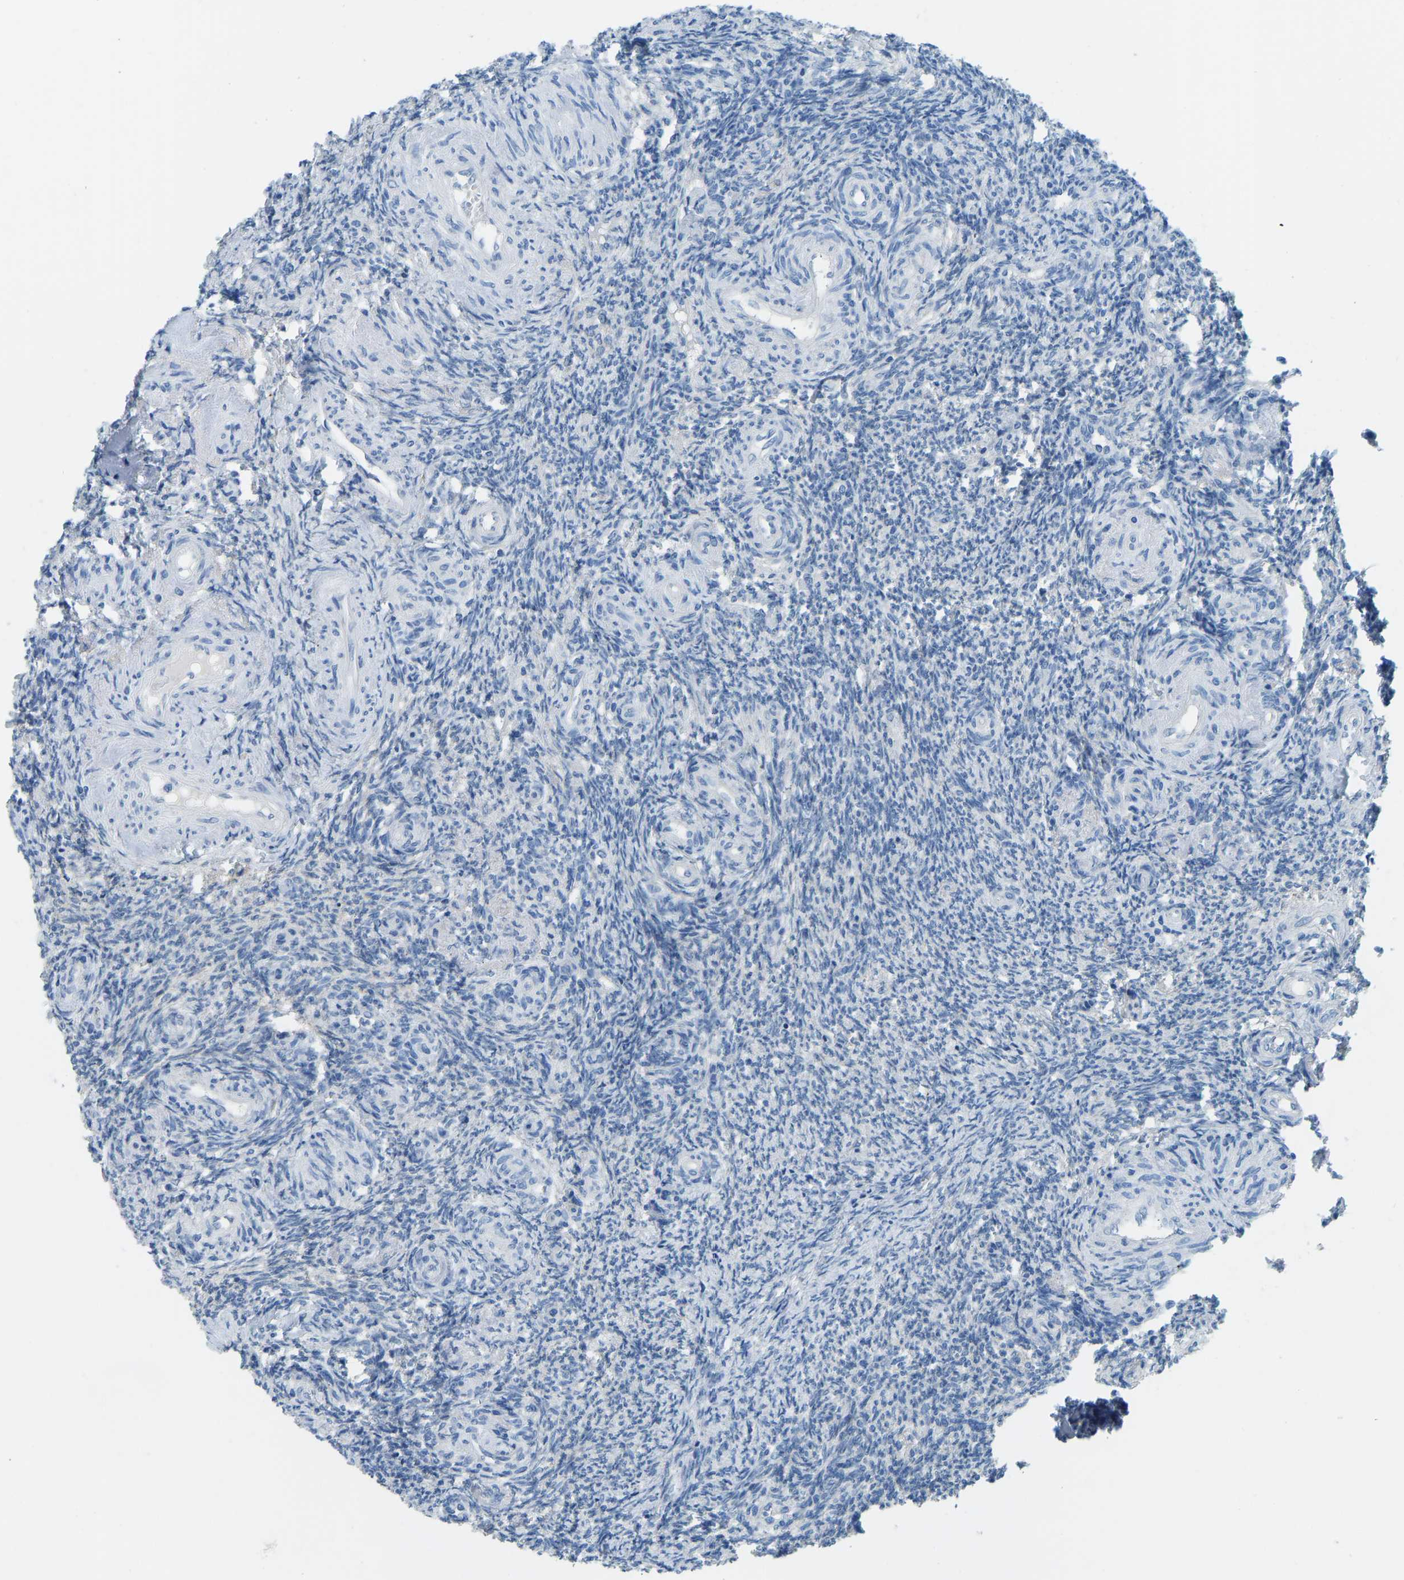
{"staining": {"intensity": "negative", "quantity": "none", "location": "none"}, "tissue": "ovary", "cell_type": "Follicle cells", "image_type": "normal", "snomed": [{"axis": "morphology", "description": "Normal tissue, NOS"}, {"axis": "topography", "description": "Ovary"}], "caption": "The IHC image has no significant positivity in follicle cells of ovary. The staining is performed using DAB (3,3'-diaminobenzidine) brown chromogen with nuclei counter-stained in using hematoxylin.", "gene": "ATP1A1", "patient": {"sex": "female", "age": 41}}